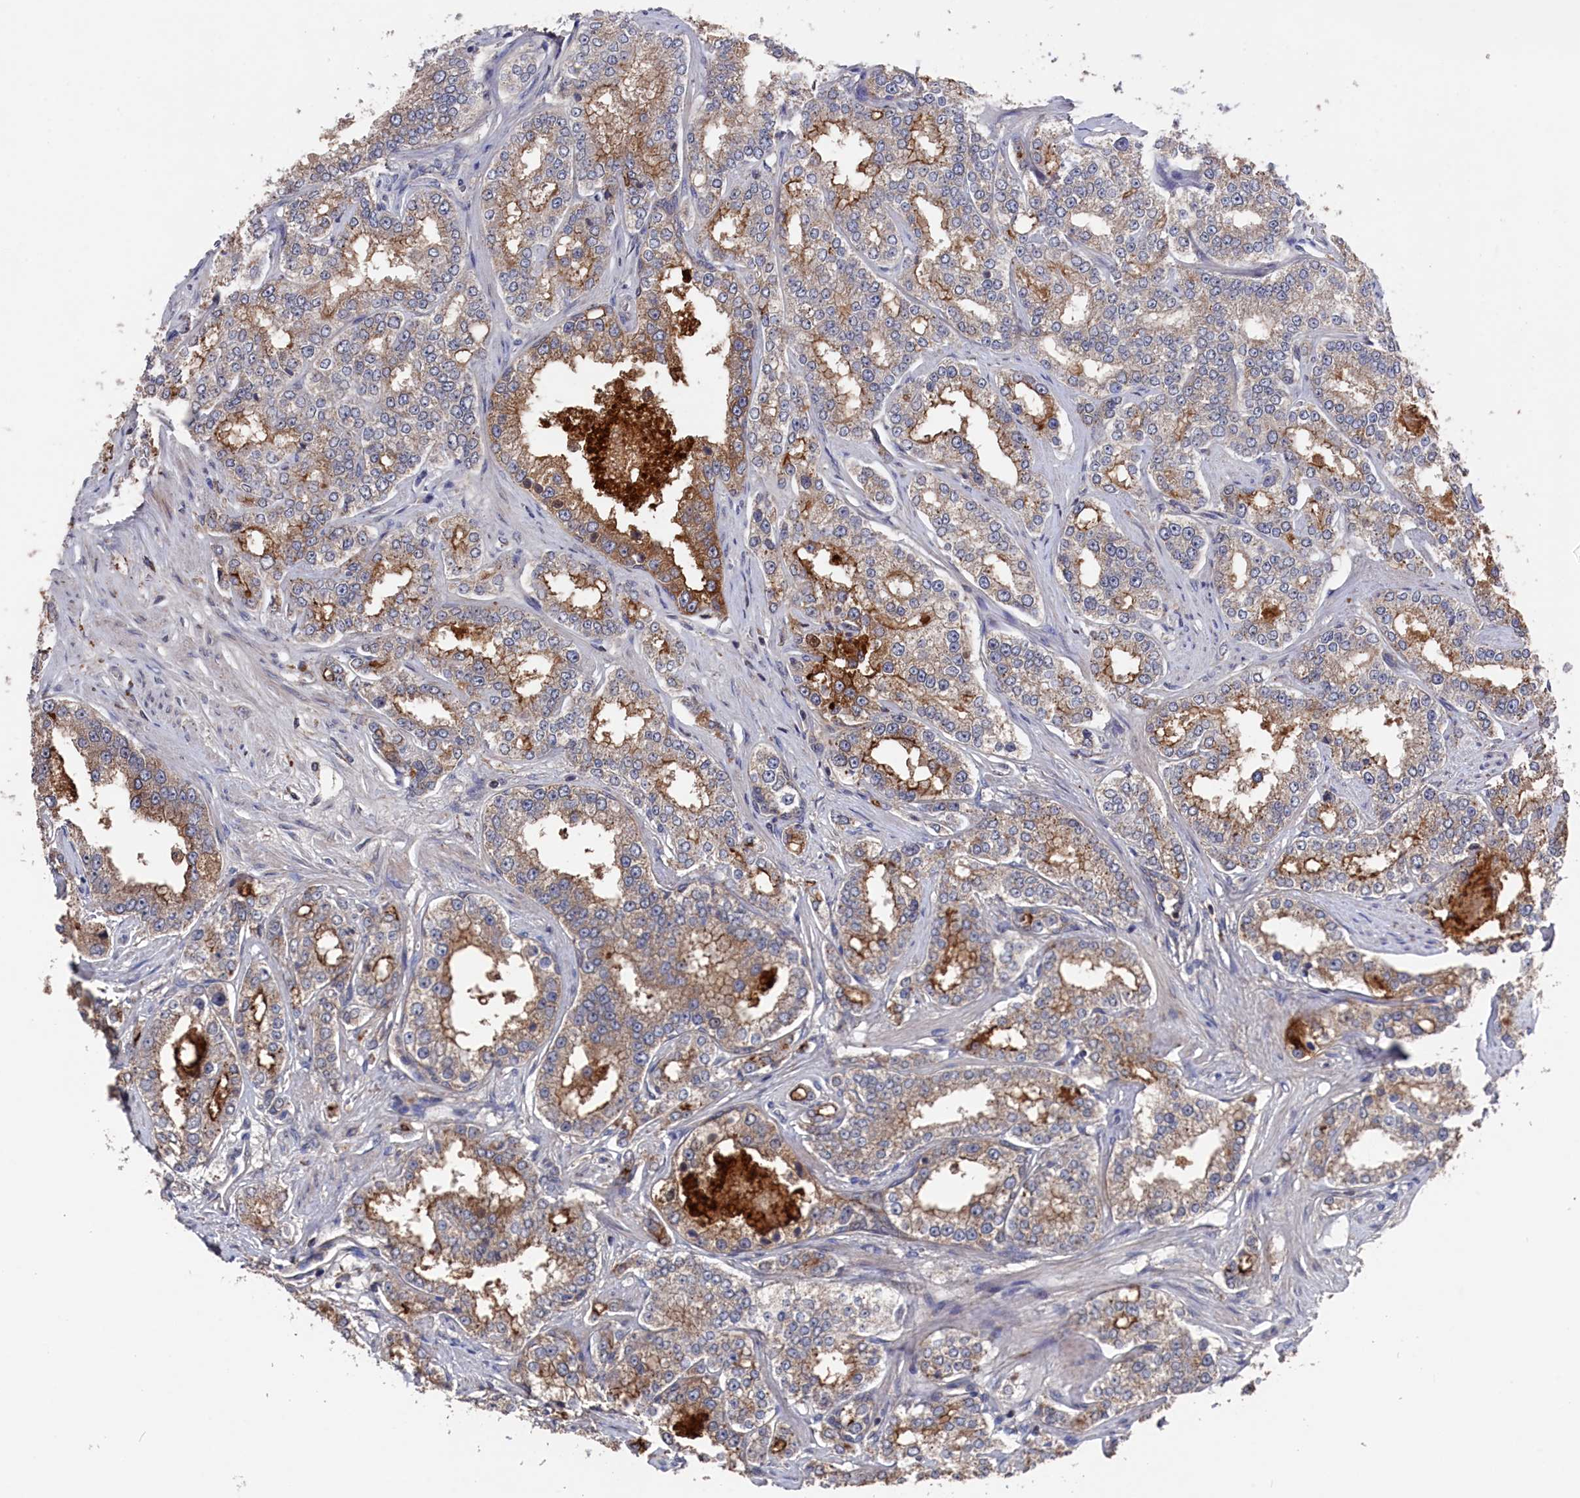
{"staining": {"intensity": "moderate", "quantity": "25%-75%", "location": "cytoplasmic/membranous"}, "tissue": "prostate cancer", "cell_type": "Tumor cells", "image_type": "cancer", "snomed": [{"axis": "morphology", "description": "Normal tissue, NOS"}, {"axis": "morphology", "description": "Adenocarcinoma, High grade"}, {"axis": "topography", "description": "Prostate"}], "caption": "Immunohistochemistry (IHC) of human prostate cancer demonstrates medium levels of moderate cytoplasmic/membranous staining in about 25%-75% of tumor cells.", "gene": "TMC5", "patient": {"sex": "male", "age": 83}}